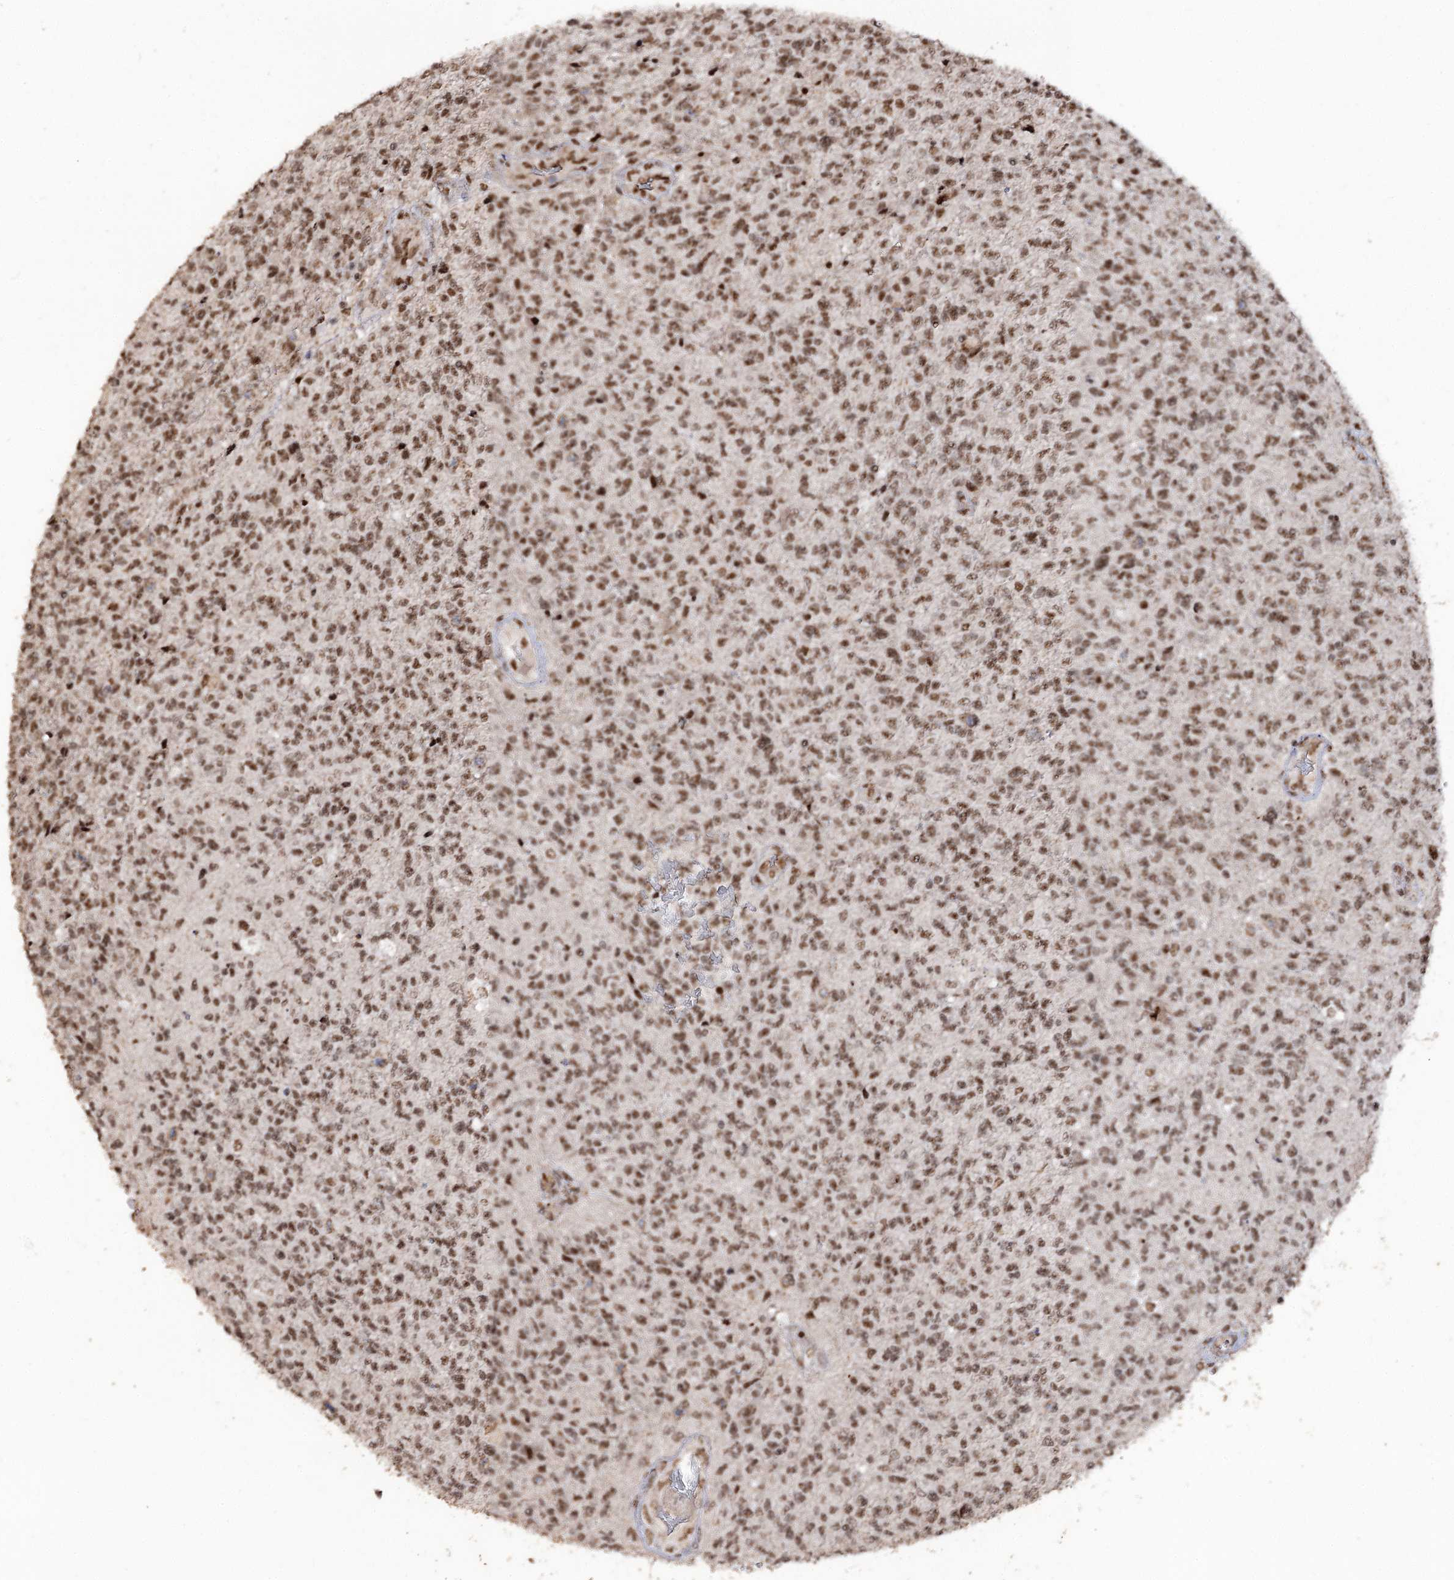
{"staining": {"intensity": "moderate", "quantity": ">75%", "location": "nuclear"}, "tissue": "glioma", "cell_type": "Tumor cells", "image_type": "cancer", "snomed": [{"axis": "morphology", "description": "Glioma, malignant, High grade"}, {"axis": "topography", "description": "Brain"}], "caption": "Moderate nuclear staining for a protein is identified in approximately >75% of tumor cells of glioma using immunohistochemistry (IHC).", "gene": "U2SURP", "patient": {"sex": "male", "age": 56}}